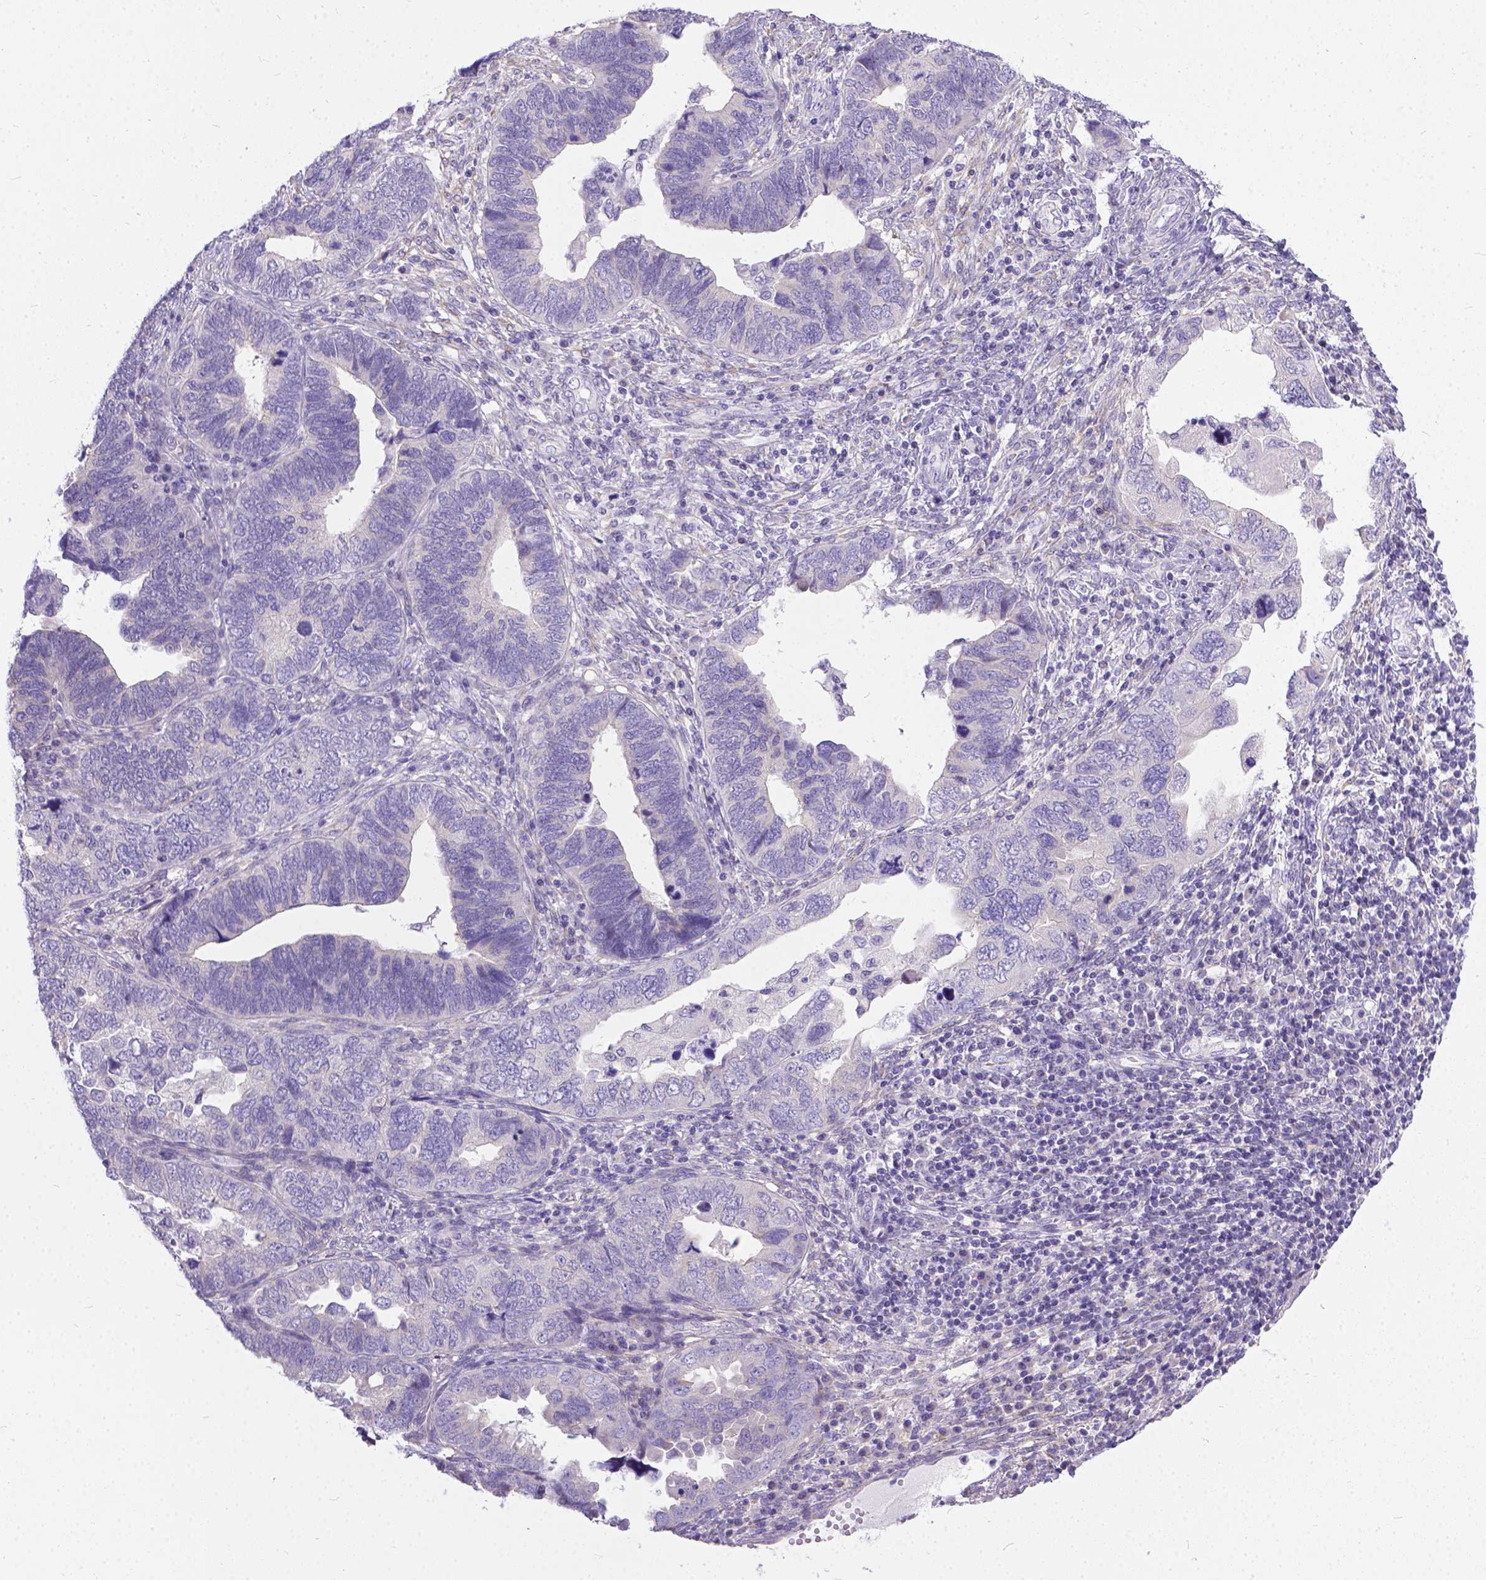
{"staining": {"intensity": "negative", "quantity": "none", "location": "none"}, "tissue": "endometrial cancer", "cell_type": "Tumor cells", "image_type": "cancer", "snomed": [{"axis": "morphology", "description": "Adenocarcinoma, NOS"}, {"axis": "topography", "description": "Endometrium"}], "caption": "Tumor cells show no significant positivity in endometrial adenocarcinoma.", "gene": "TTLL6", "patient": {"sex": "female", "age": 79}}